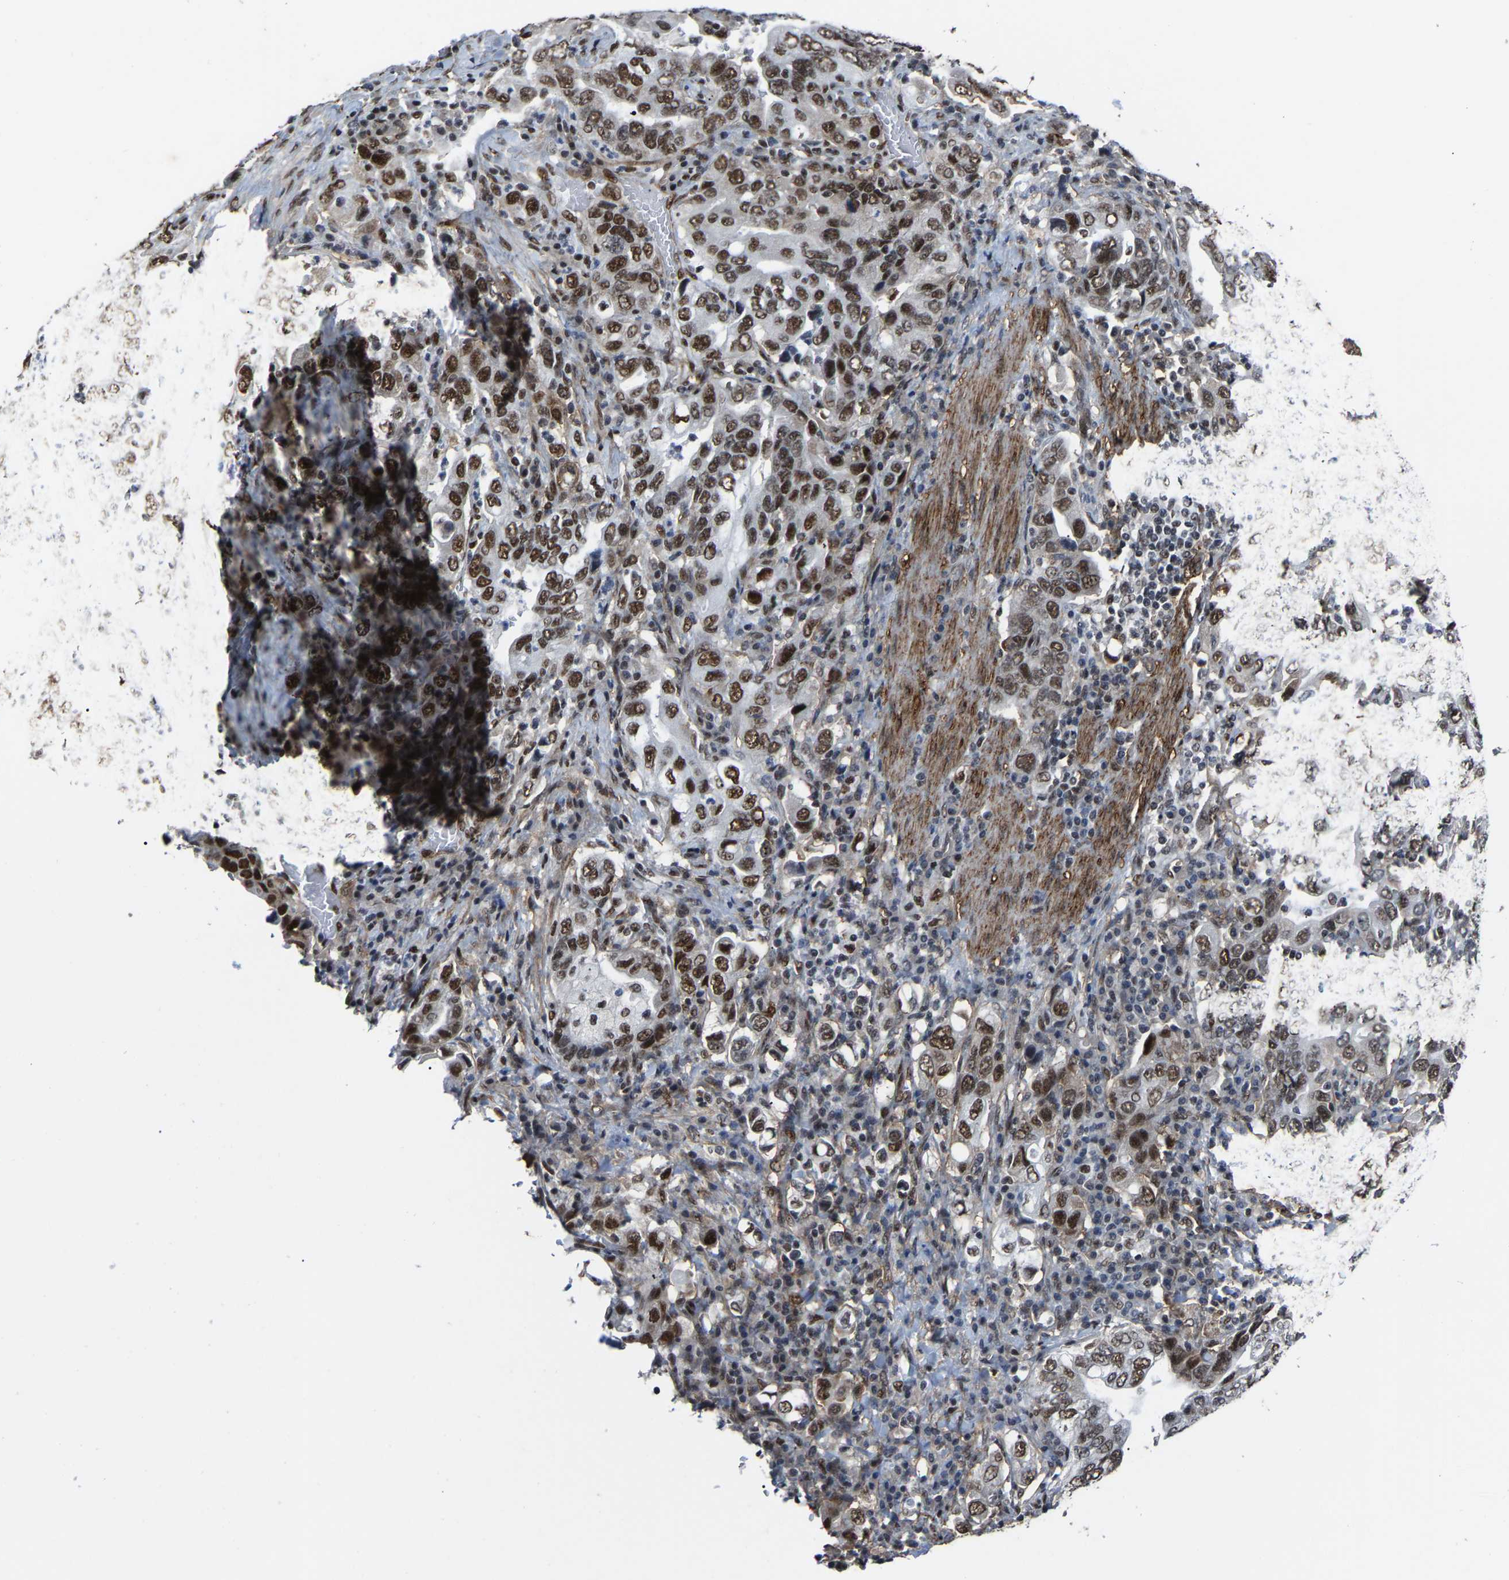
{"staining": {"intensity": "moderate", "quantity": ">75%", "location": "nuclear"}, "tissue": "stomach cancer", "cell_type": "Tumor cells", "image_type": "cancer", "snomed": [{"axis": "morphology", "description": "Adenocarcinoma, NOS"}, {"axis": "topography", "description": "Stomach, upper"}], "caption": "Protein staining exhibits moderate nuclear staining in about >75% of tumor cells in stomach cancer (adenocarcinoma).", "gene": "DDX5", "patient": {"sex": "male", "age": 62}}